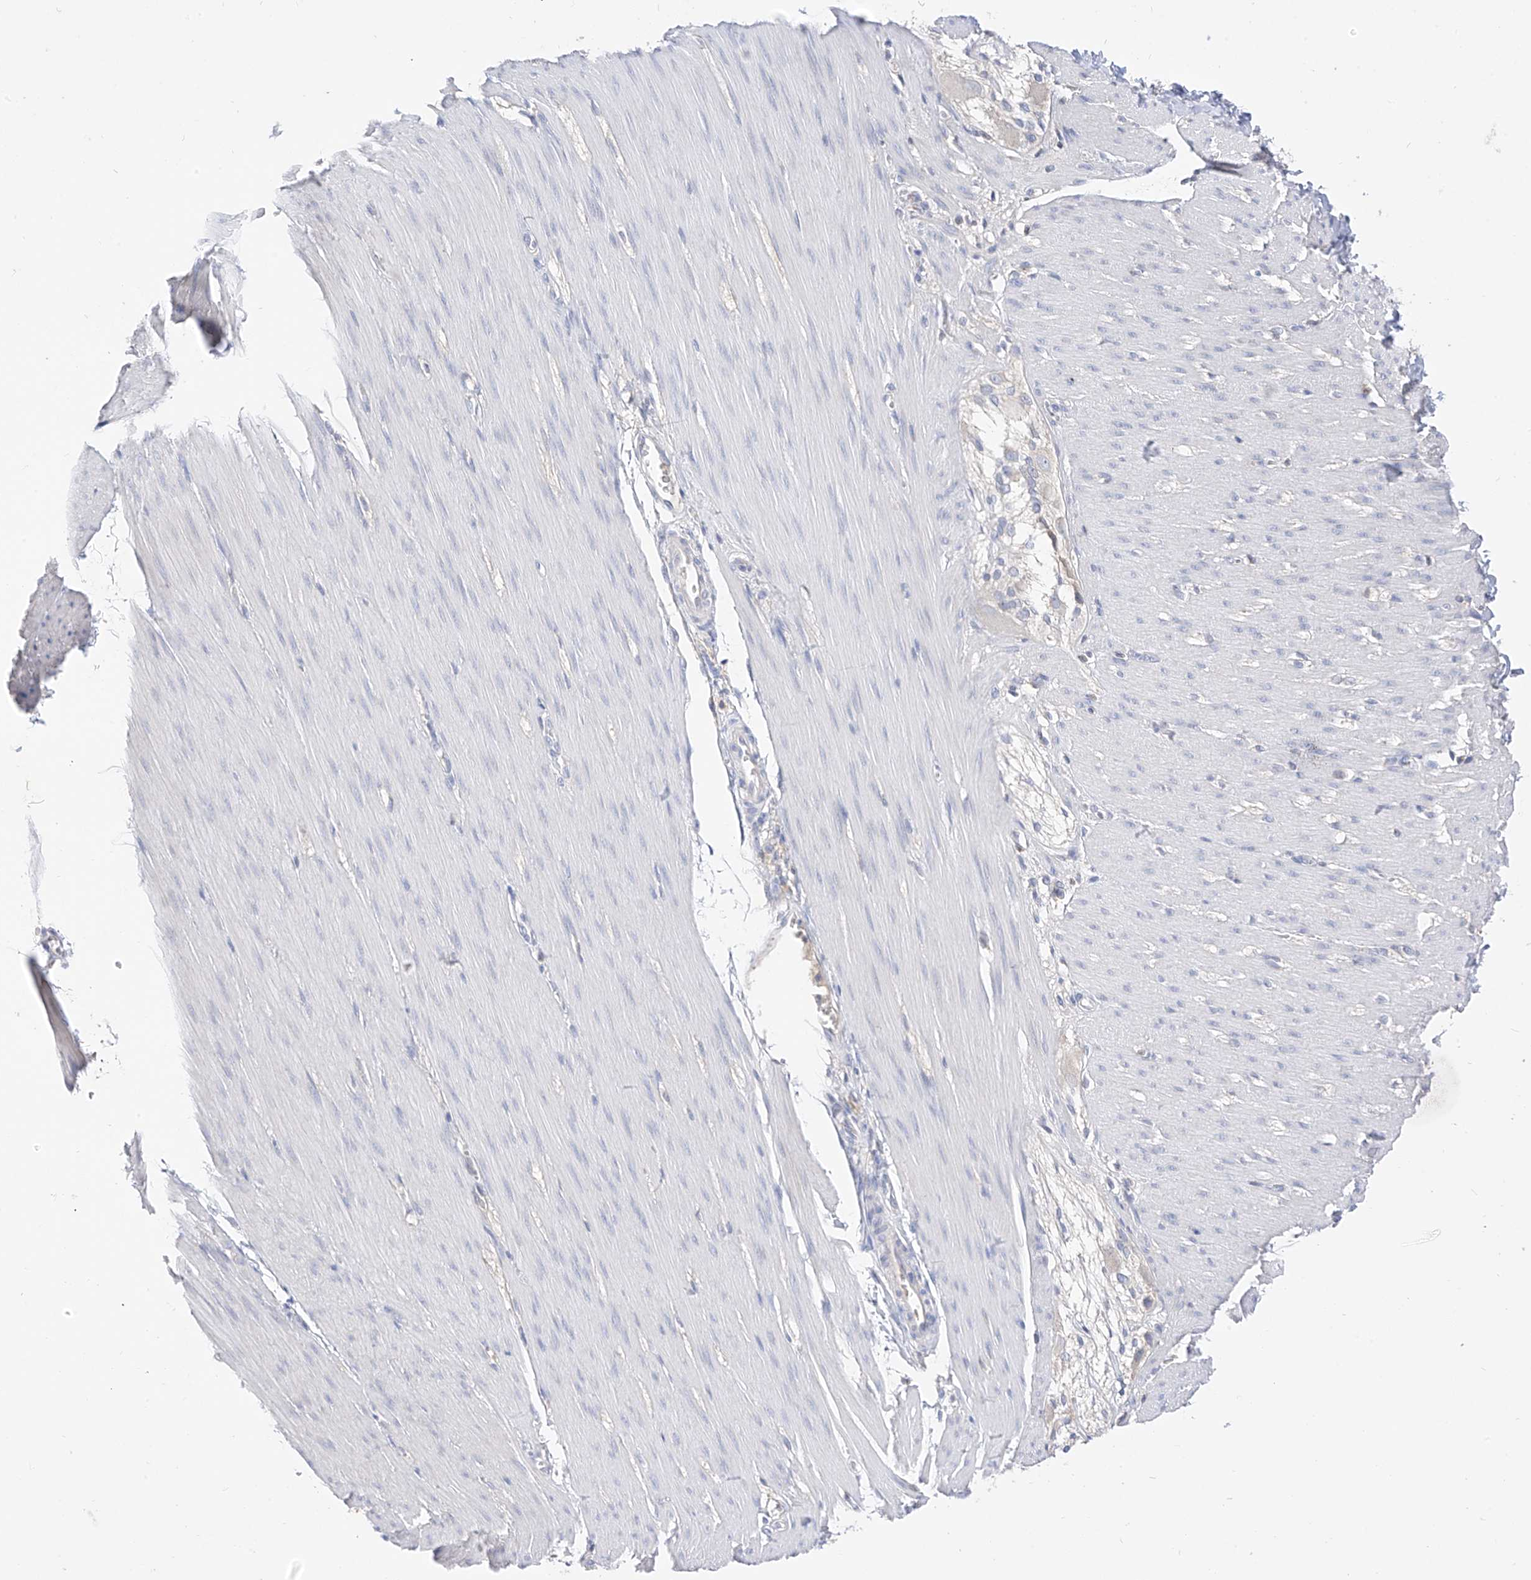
{"staining": {"intensity": "negative", "quantity": "none", "location": "none"}, "tissue": "smooth muscle", "cell_type": "Smooth muscle cells", "image_type": "normal", "snomed": [{"axis": "morphology", "description": "Normal tissue, NOS"}, {"axis": "morphology", "description": "Adenocarcinoma, NOS"}, {"axis": "topography", "description": "Colon"}, {"axis": "topography", "description": "Peripheral nerve tissue"}], "caption": "The photomicrograph shows no significant positivity in smooth muscle cells of smooth muscle.", "gene": "RASA2", "patient": {"sex": "male", "age": 14}}